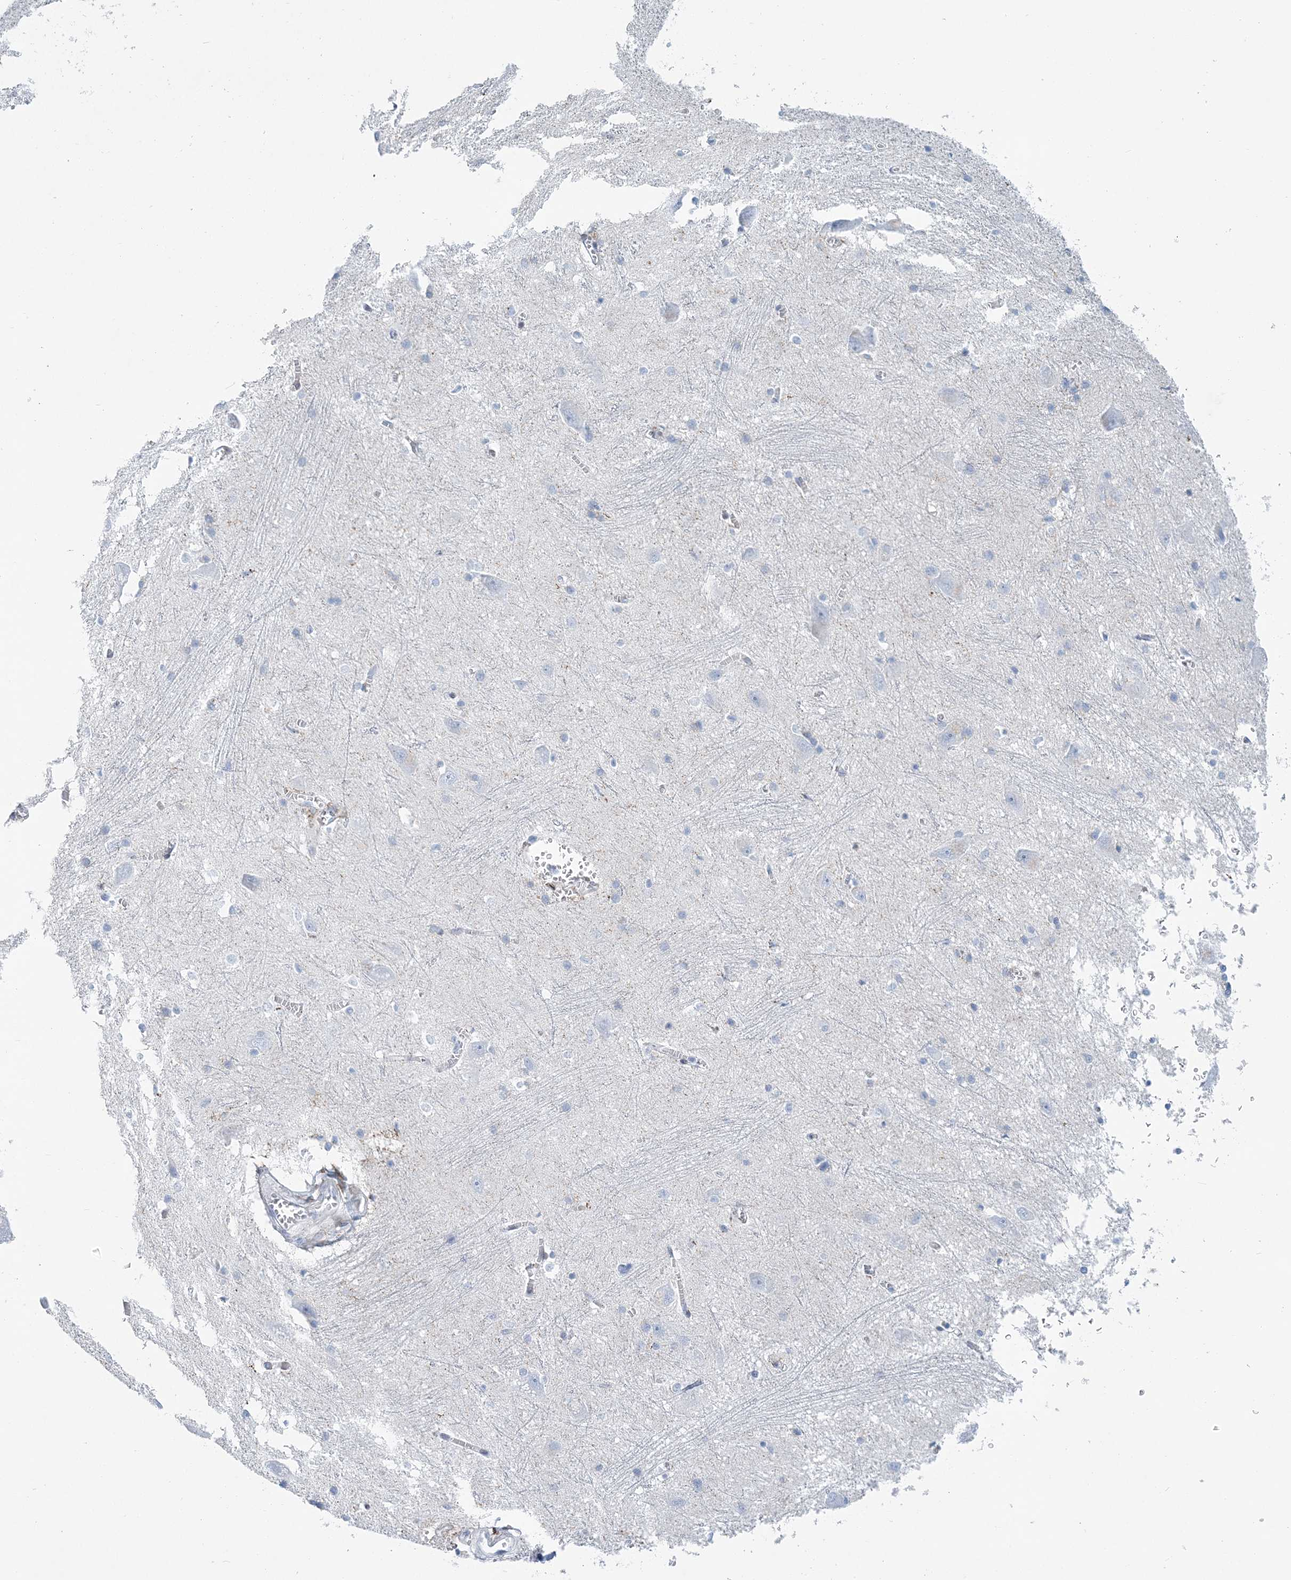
{"staining": {"intensity": "negative", "quantity": "none", "location": "none"}, "tissue": "caudate", "cell_type": "Glial cells", "image_type": "normal", "snomed": [{"axis": "morphology", "description": "Normal tissue, NOS"}, {"axis": "topography", "description": "Lateral ventricle wall"}], "caption": "A micrograph of human caudate is negative for staining in glial cells. (IHC, brightfield microscopy, high magnification).", "gene": "NKX6", "patient": {"sex": "male", "age": 37}}